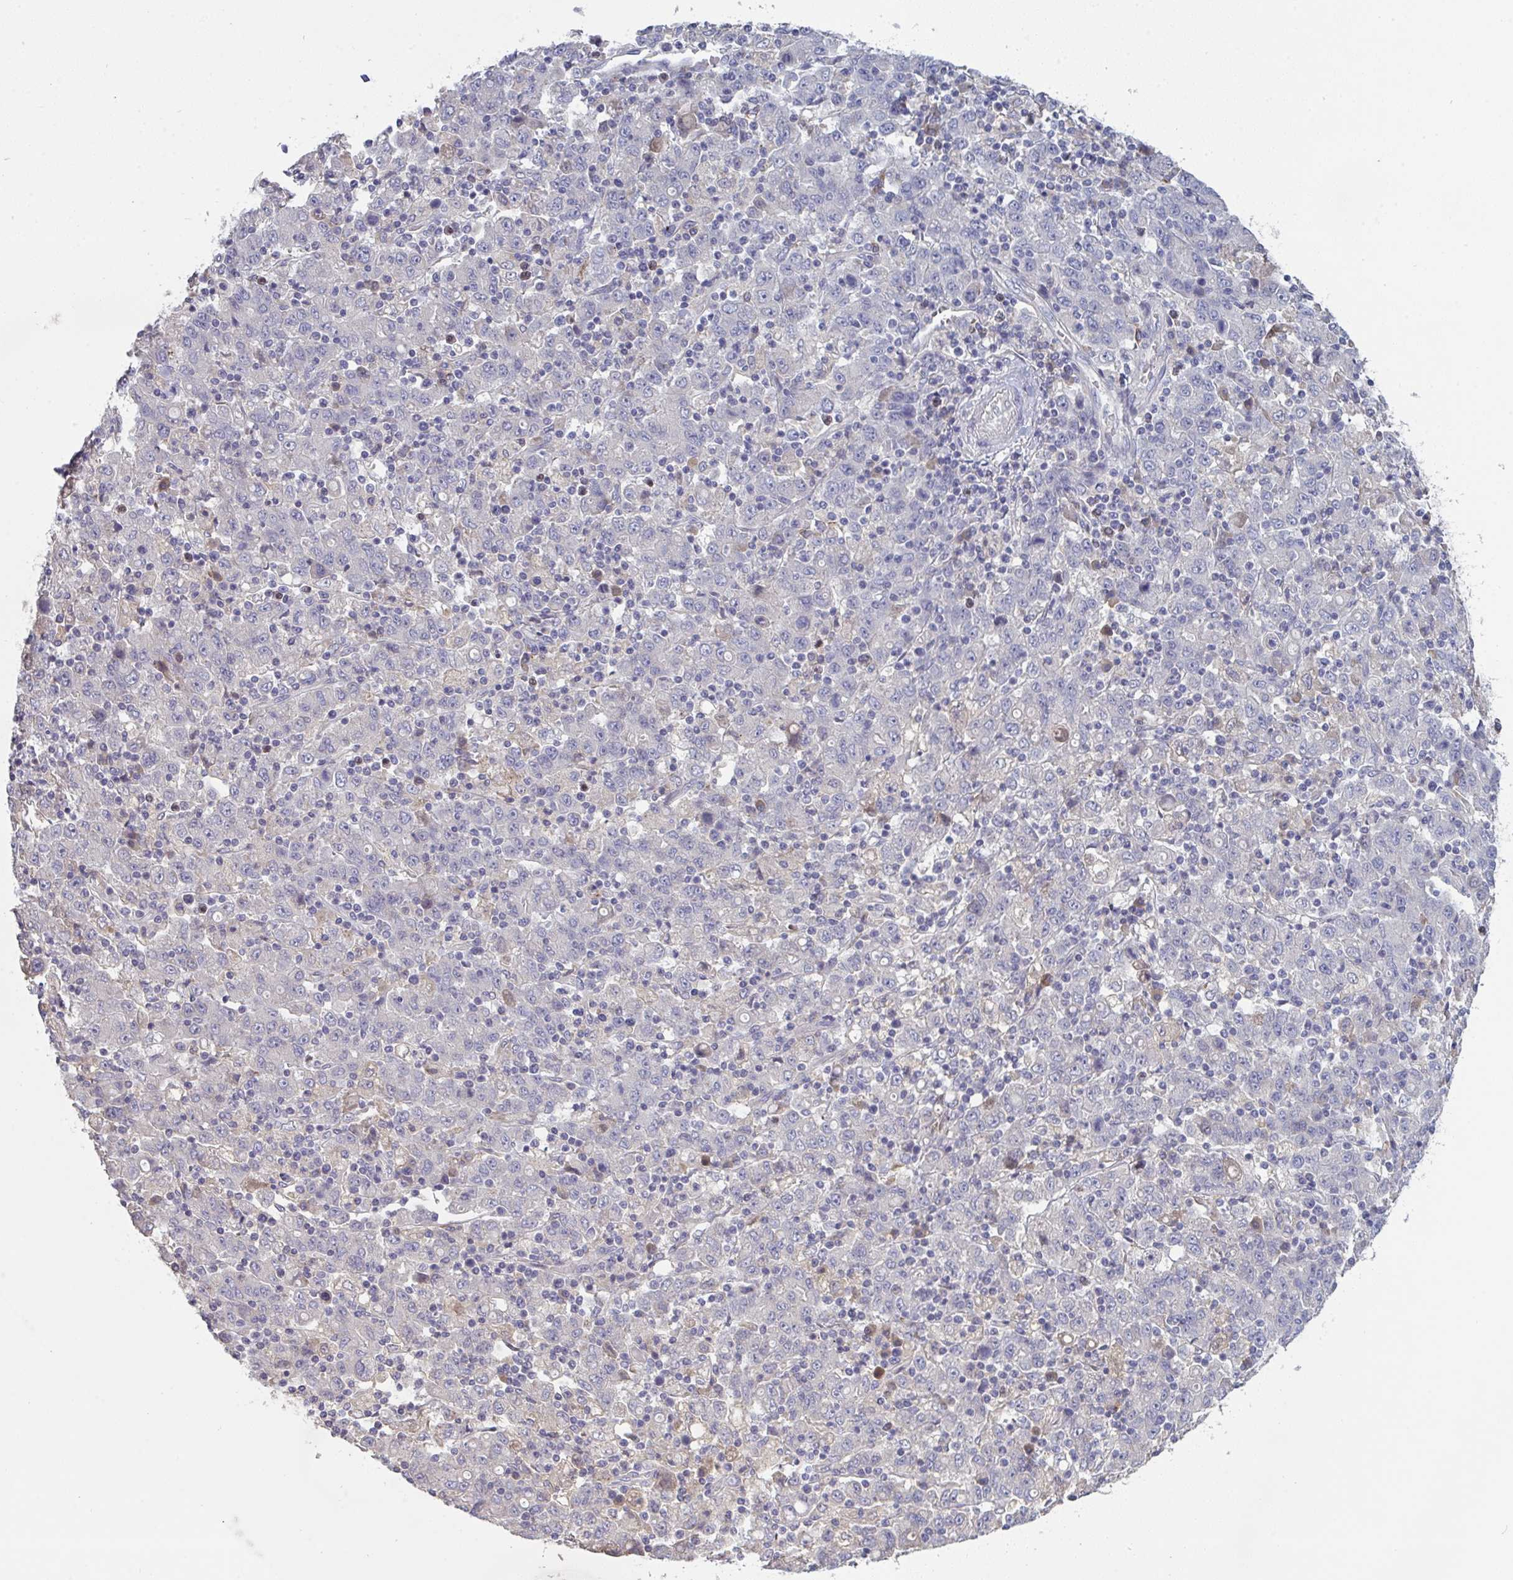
{"staining": {"intensity": "negative", "quantity": "none", "location": "none"}, "tissue": "stomach cancer", "cell_type": "Tumor cells", "image_type": "cancer", "snomed": [{"axis": "morphology", "description": "Adenocarcinoma, NOS"}, {"axis": "topography", "description": "Stomach, upper"}], "caption": "IHC histopathology image of neoplastic tissue: stomach cancer stained with DAB reveals no significant protein positivity in tumor cells. (Brightfield microscopy of DAB IHC at high magnification).", "gene": "HGFAC", "patient": {"sex": "male", "age": 69}}